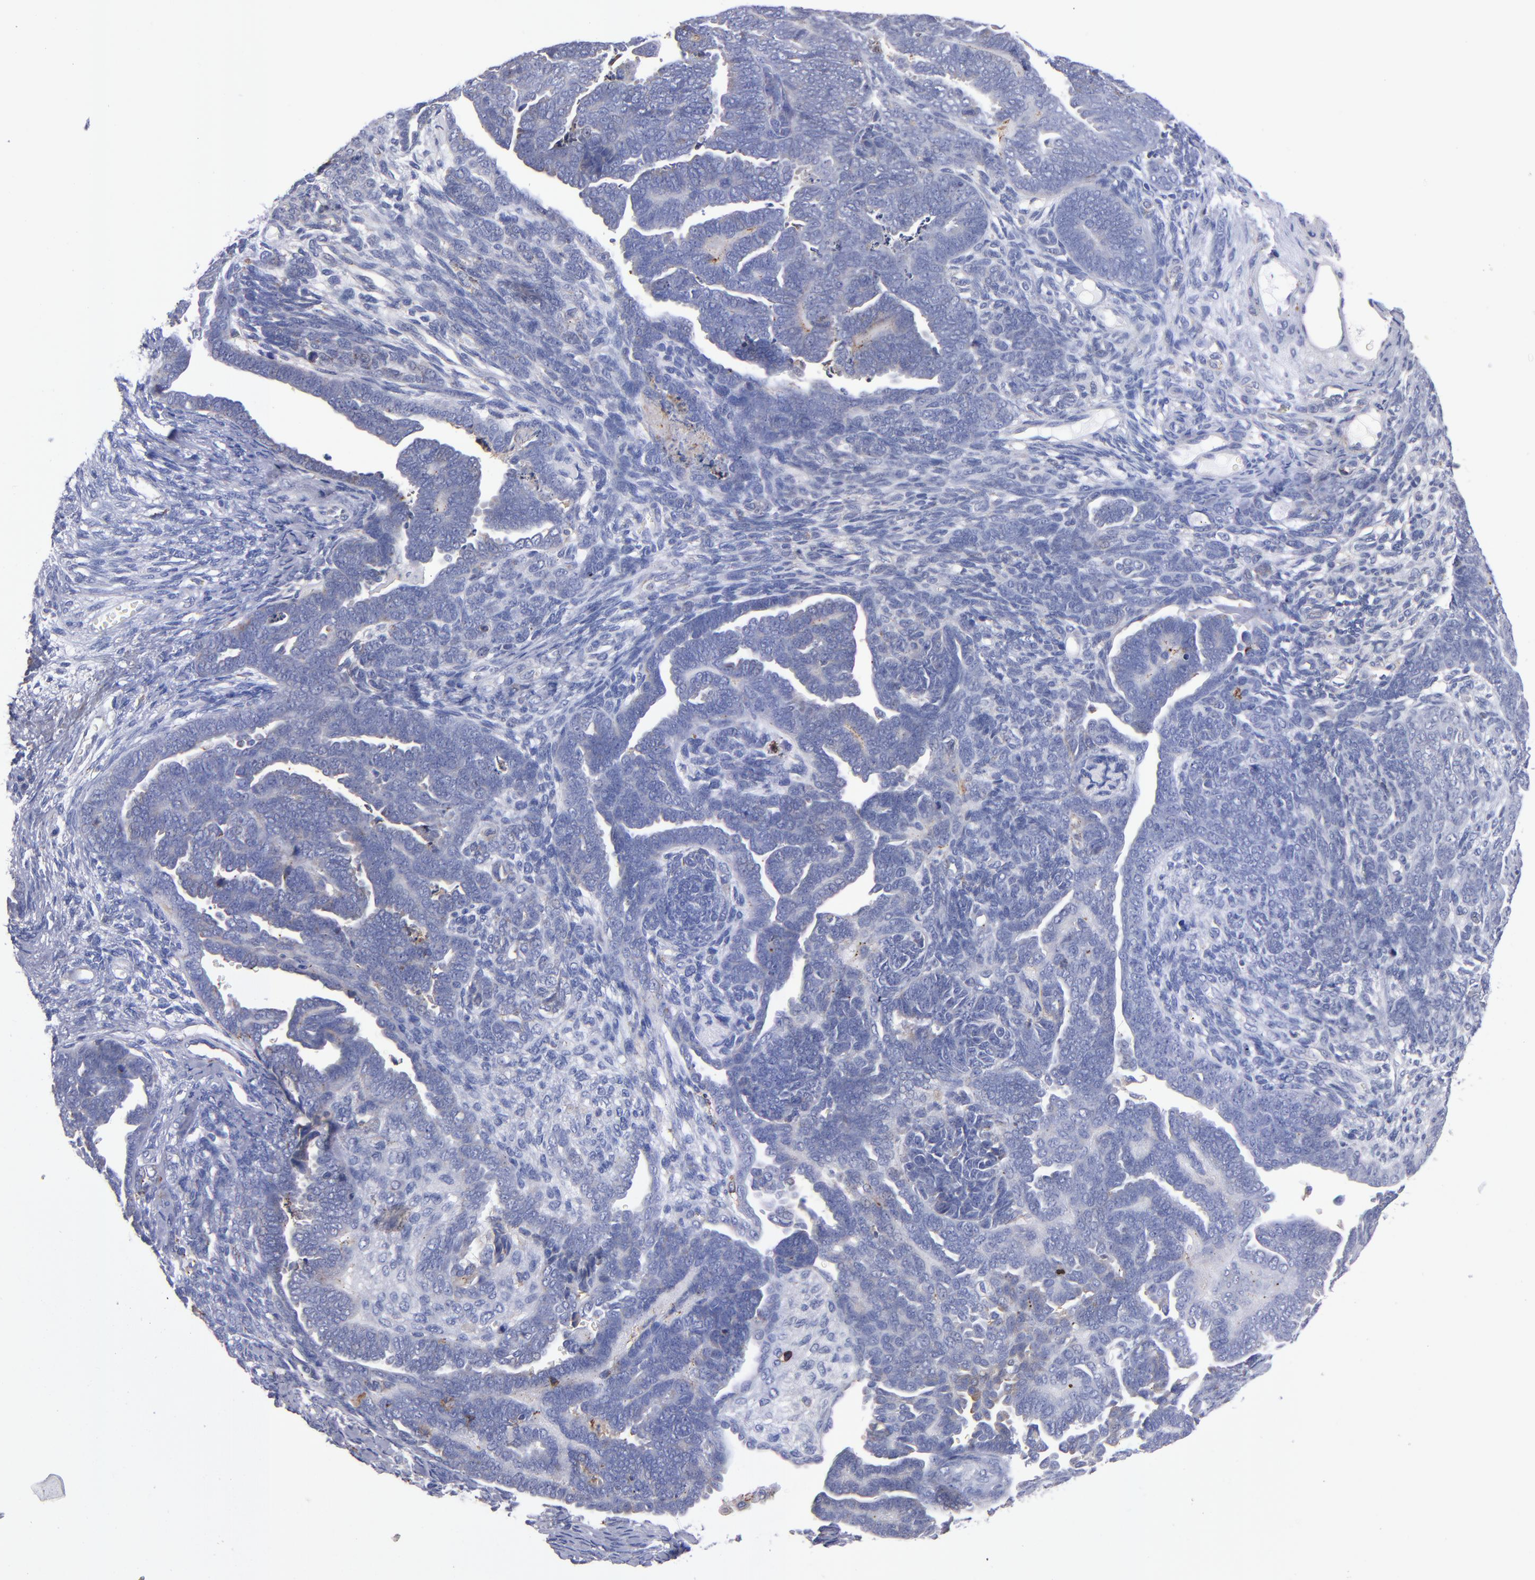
{"staining": {"intensity": "negative", "quantity": "none", "location": "none"}, "tissue": "endometrial cancer", "cell_type": "Tumor cells", "image_type": "cancer", "snomed": [{"axis": "morphology", "description": "Neoplasm, malignant, NOS"}, {"axis": "topography", "description": "Endometrium"}], "caption": "Tumor cells show no significant staining in endometrial cancer.", "gene": "MFGE8", "patient": {"sex": "female", "age": 74}}